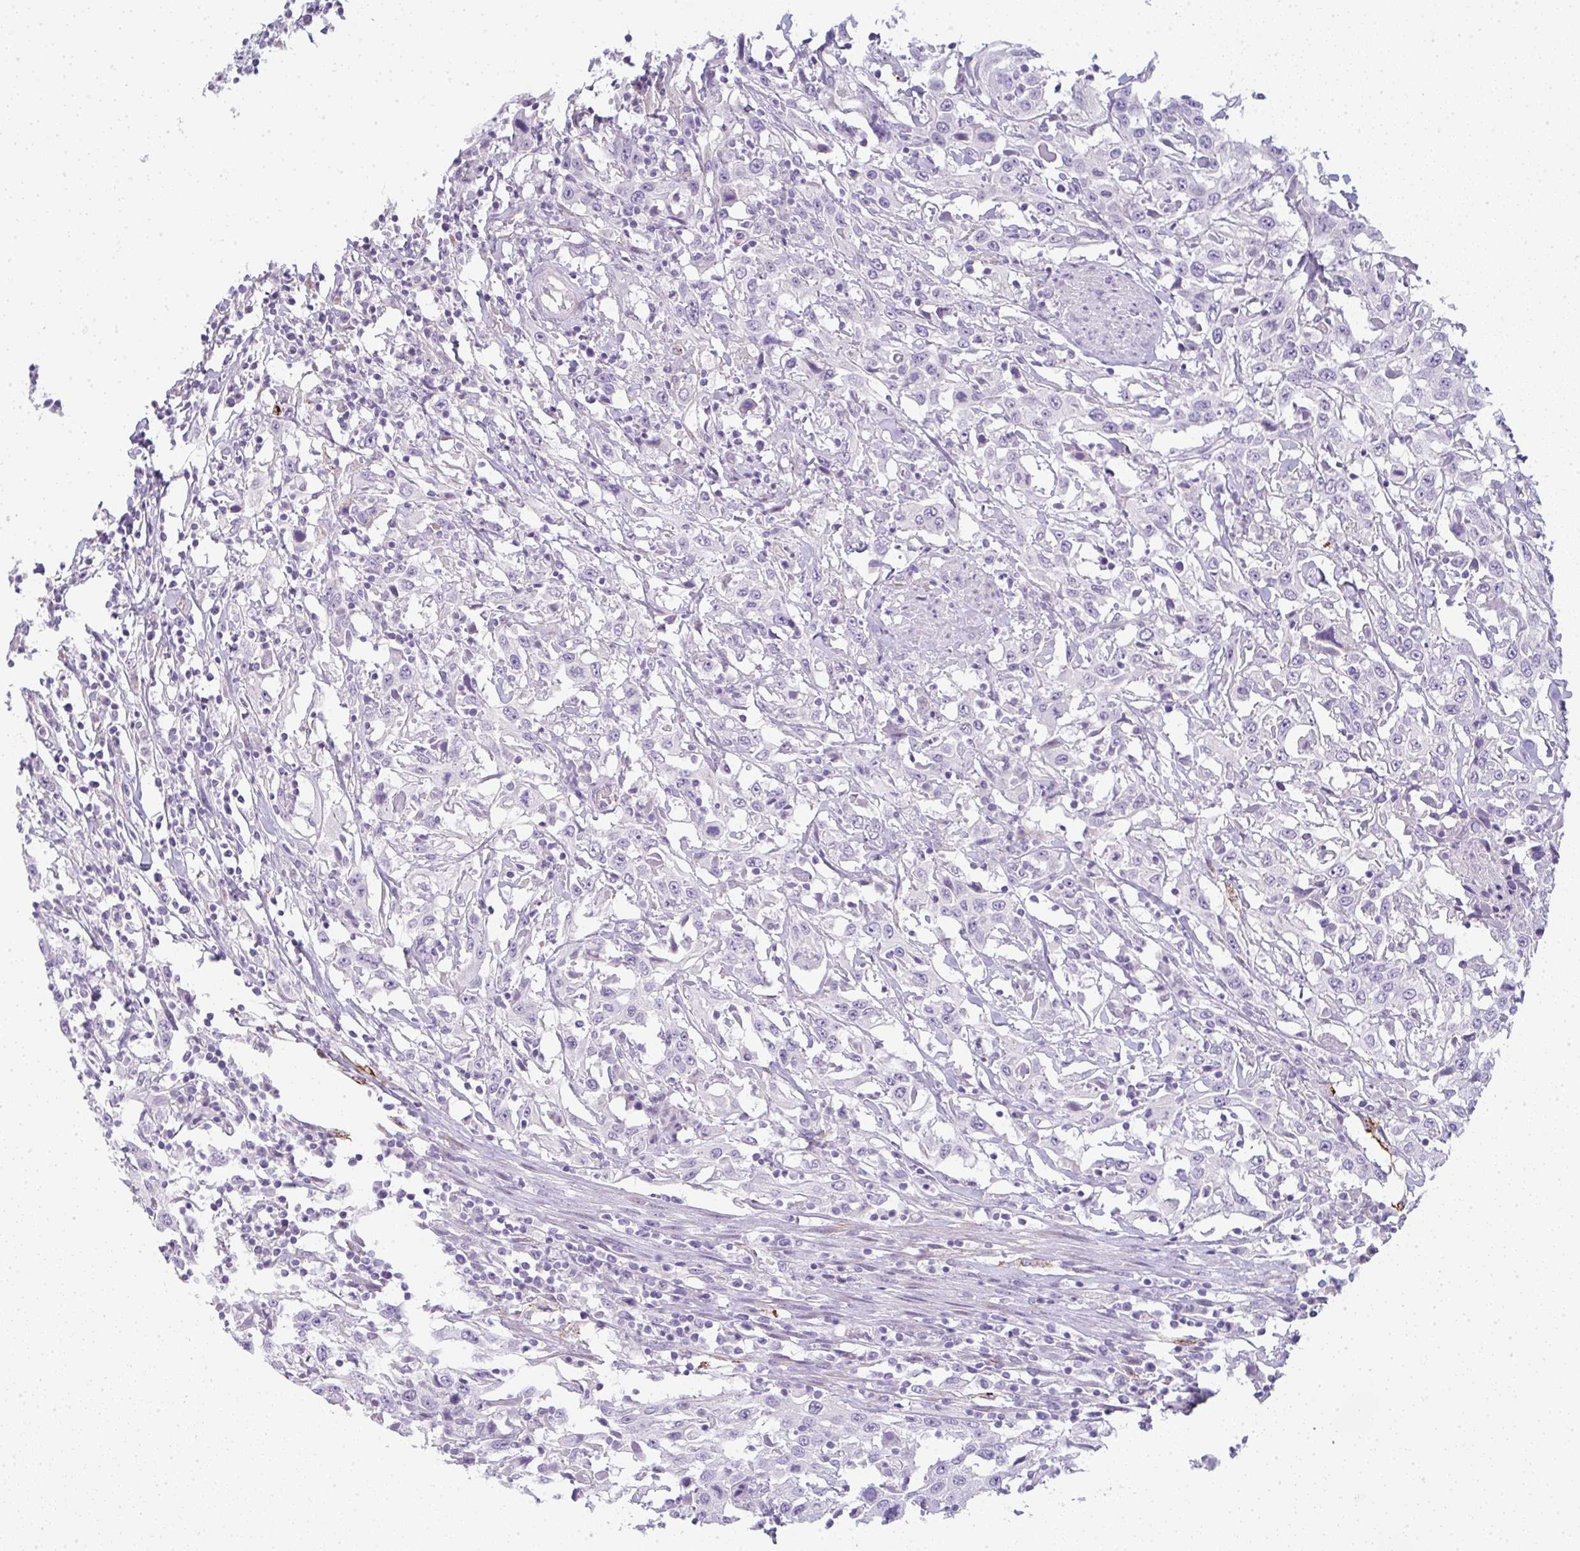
{"staining": {"intensity": "negative", "quantity": "none", "location": "none"}, "tissue": "urothelial cancer", "cell_type": "Tumor cells", "image_type": "cancer", "snomed": [{"axis": "morphology", "description": "Urothelial carcinoma, High grade"}, {"axis": "topography", "description": "Urinary bladder"}], "caption": "Immunohistochemistry (IHC) micrograph of neoplastic tissue: urothelial cancer stained with DAB shows no significant protein staining in tumor cells.", "gene": "LPAR4", "patient": {"sex": "male", "age": 61}}